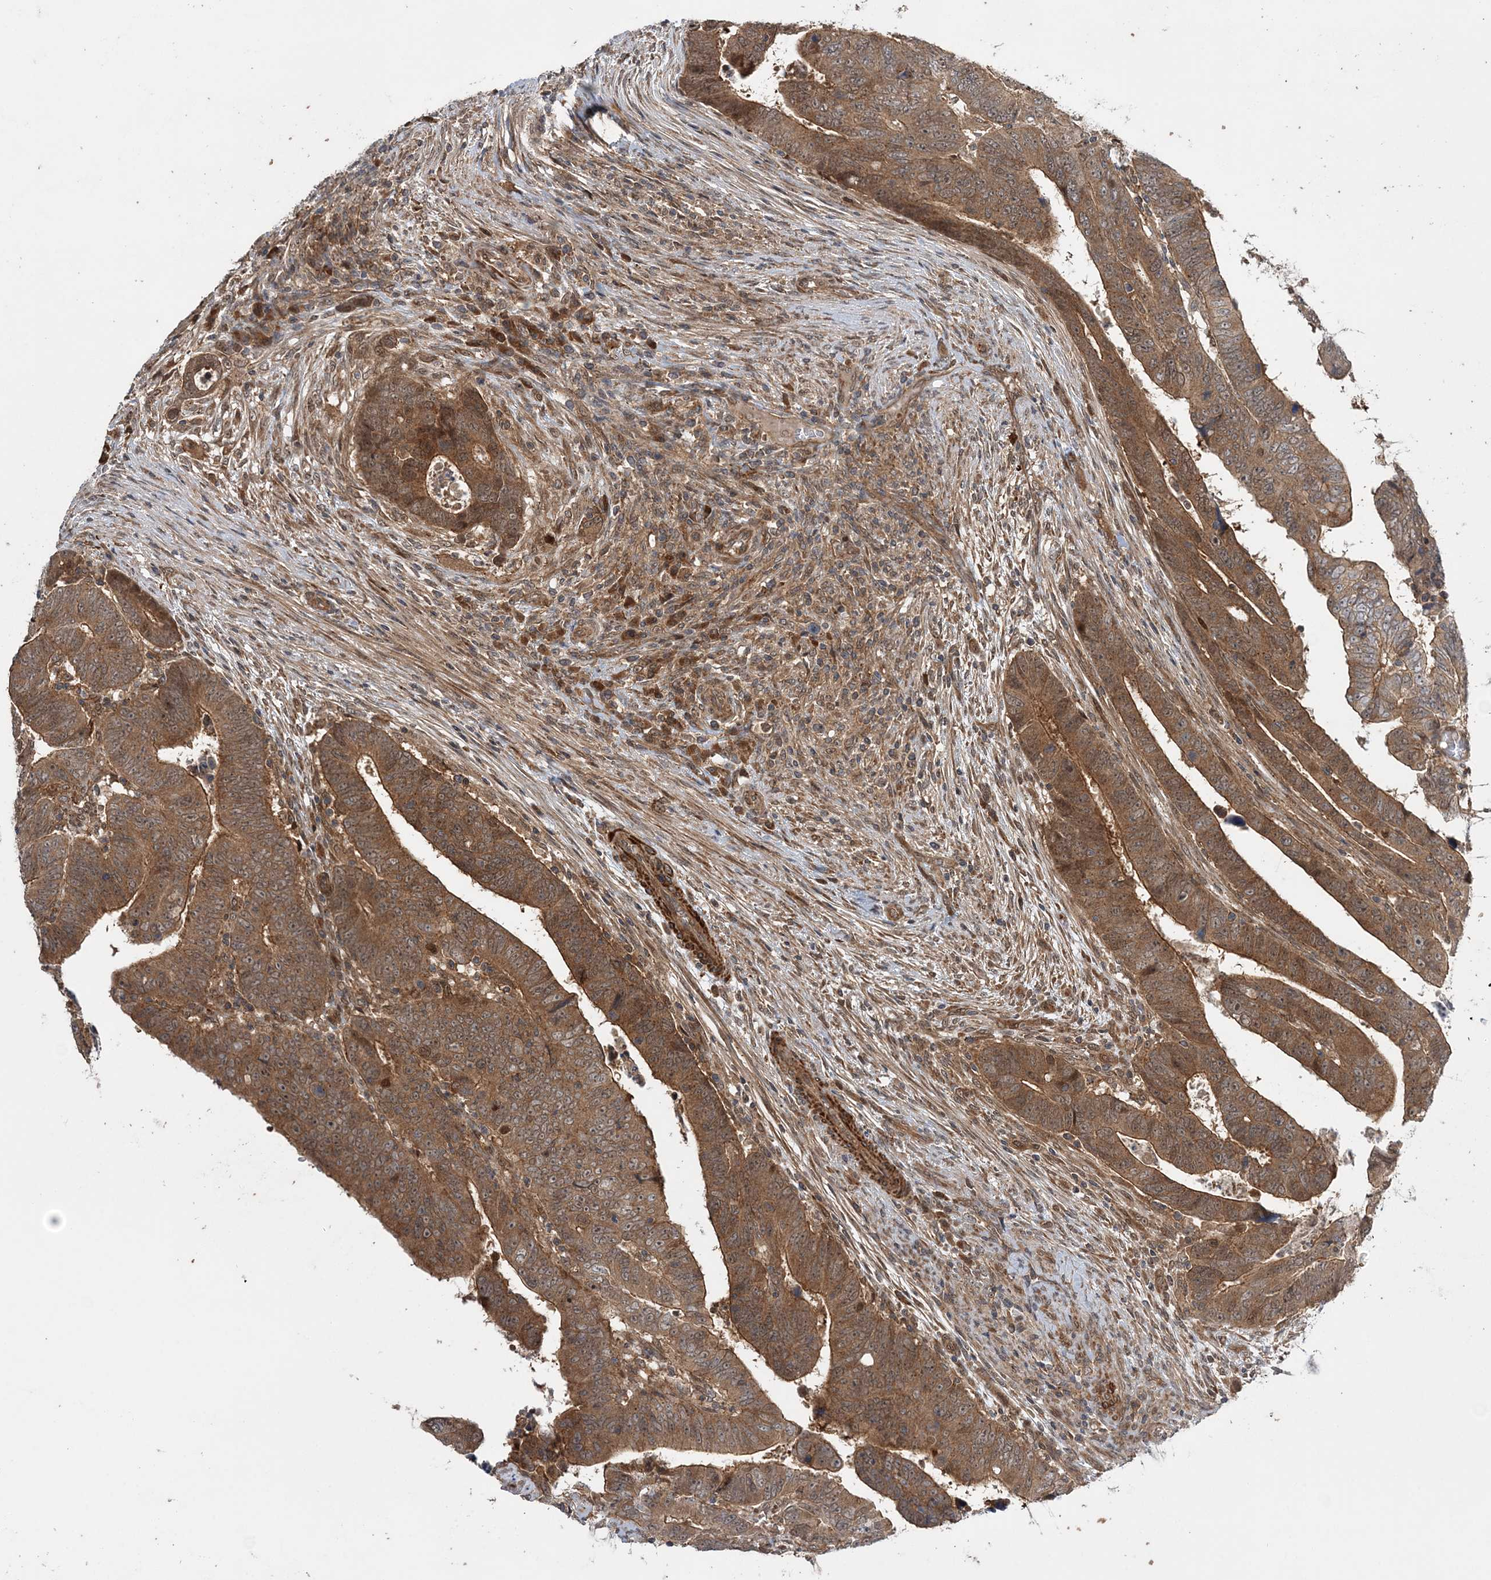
{"staining": {"intensity": "moderate", "quantity": ">75%", "location": "cytoplasmic/membranous"}, "tissue": "colorectal cancer", "cell_type": "Tumor cells", "image_type": "cancer", "snomed": [{"axis": "morphology", "description": "Normal tissue, NOS"}, {"axis": "morphology", "description": "Adenocarcinoma, NOS"}, {"axis": "topography", "description": "Rectum"}], "caption": "There is medium levels of moderate cytoplasmic/membranous staining in tumor cells of colorectal cancer, as demonstrated by immunohistochemical staining (brown color).", "gene": "UBTD2", "patient": {"sex": "female", "age": 65}}